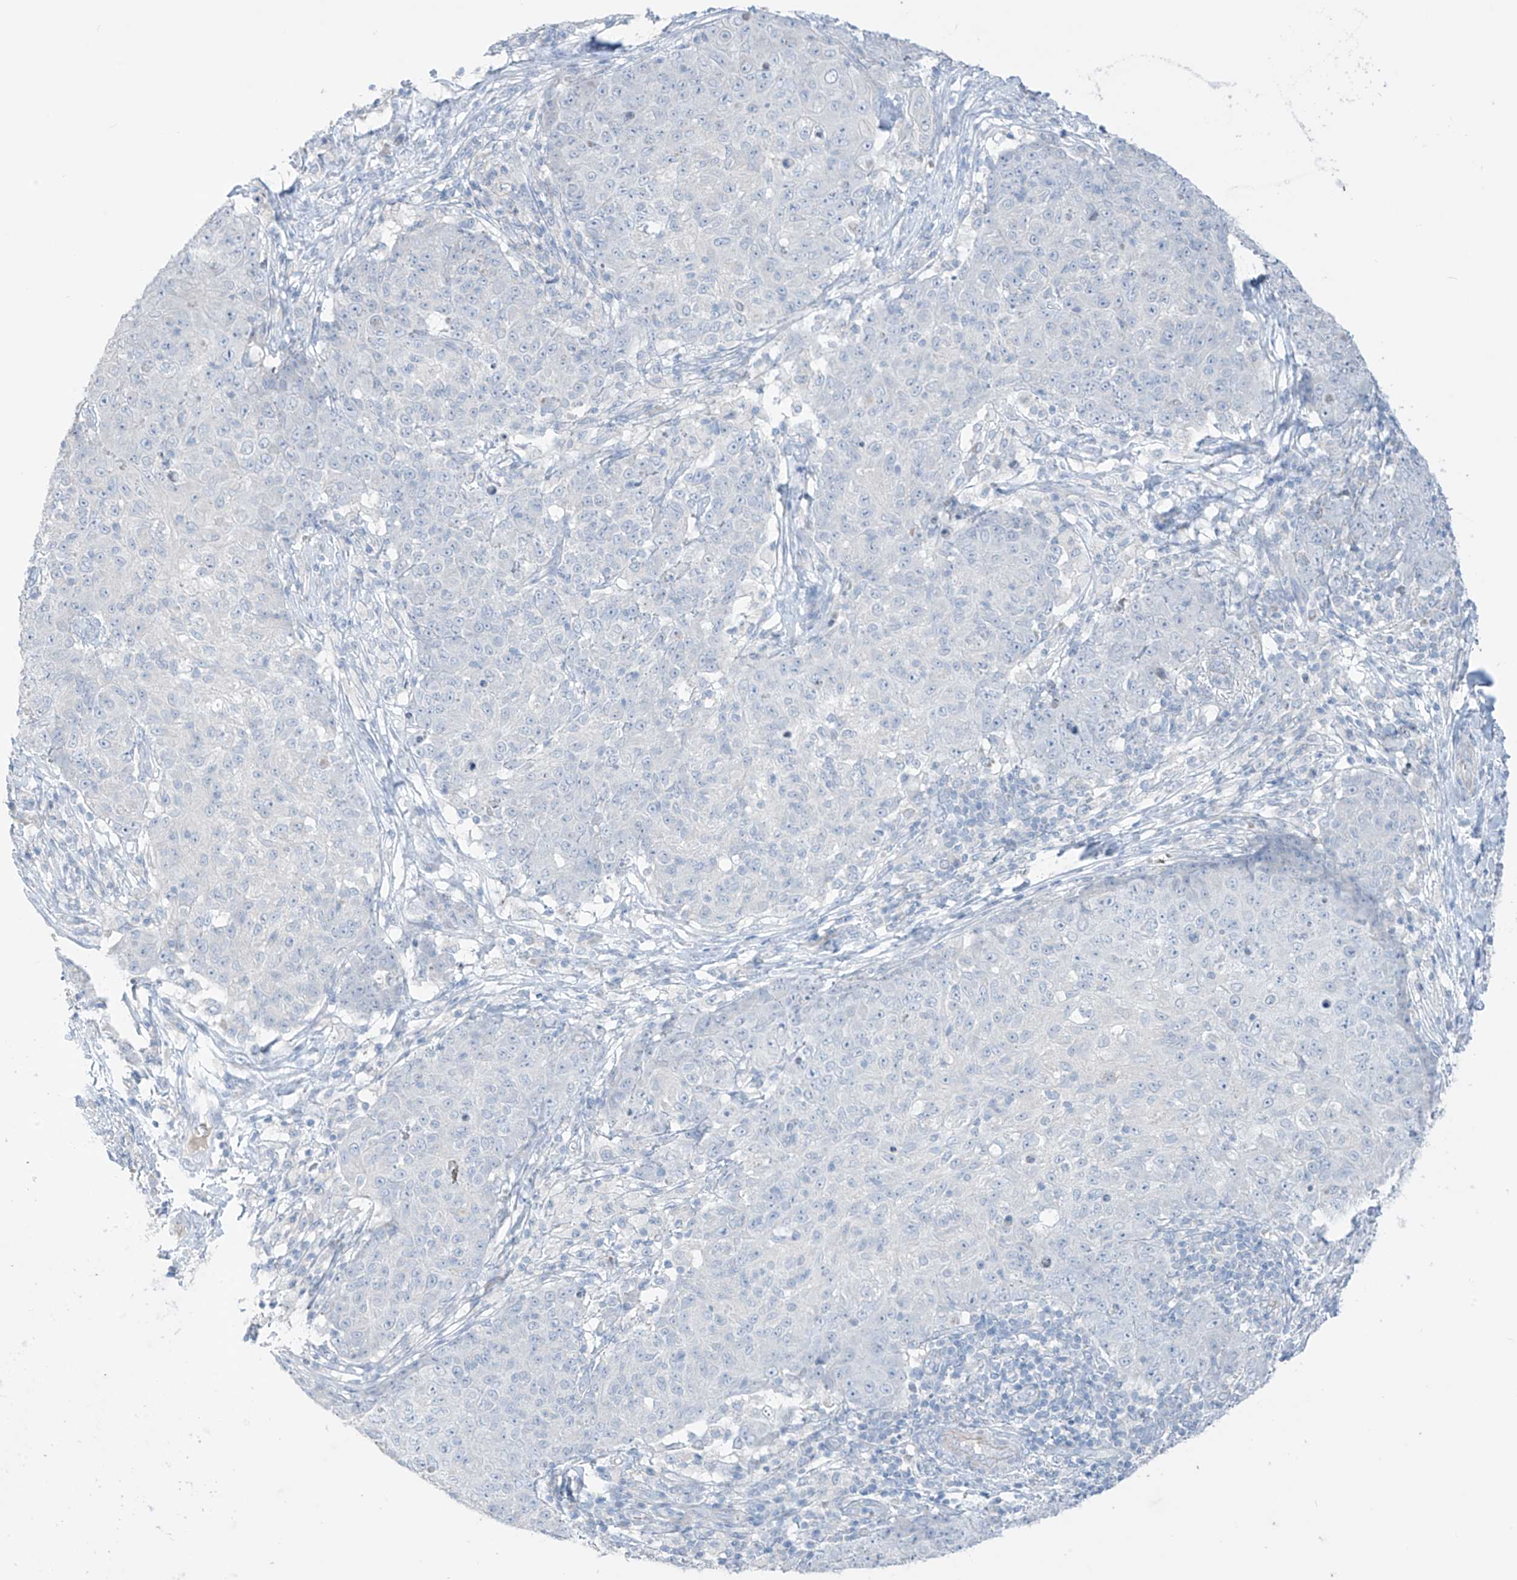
{"staining": {"intensity": "negative", "quantity": "none", "location": "none"}, "tissue": "ovarian cancer", "cell_type": "Tumor cells", "image_type": "cancer", "snomed": [{"axis": "morphology", "description": "Carcinoma, endometroid"}, {"axis": "topography", "description": "Ovary"}], "caption": "Immunohistochemistry photomicrograph of neoplastic tissue: human ovarian cancer stained with DAB (3,3'-diaminobenzidine) exhibits no significant protein staining in tumor cells. Brightfield microscopy of IHC stained with DAB (3,3'-diaminobenzidine) (brown) and hematoxylin (blue), captured at high magnification.", "gene": "ASPRV1", "patient": {"sex": "female", "age": 42}}